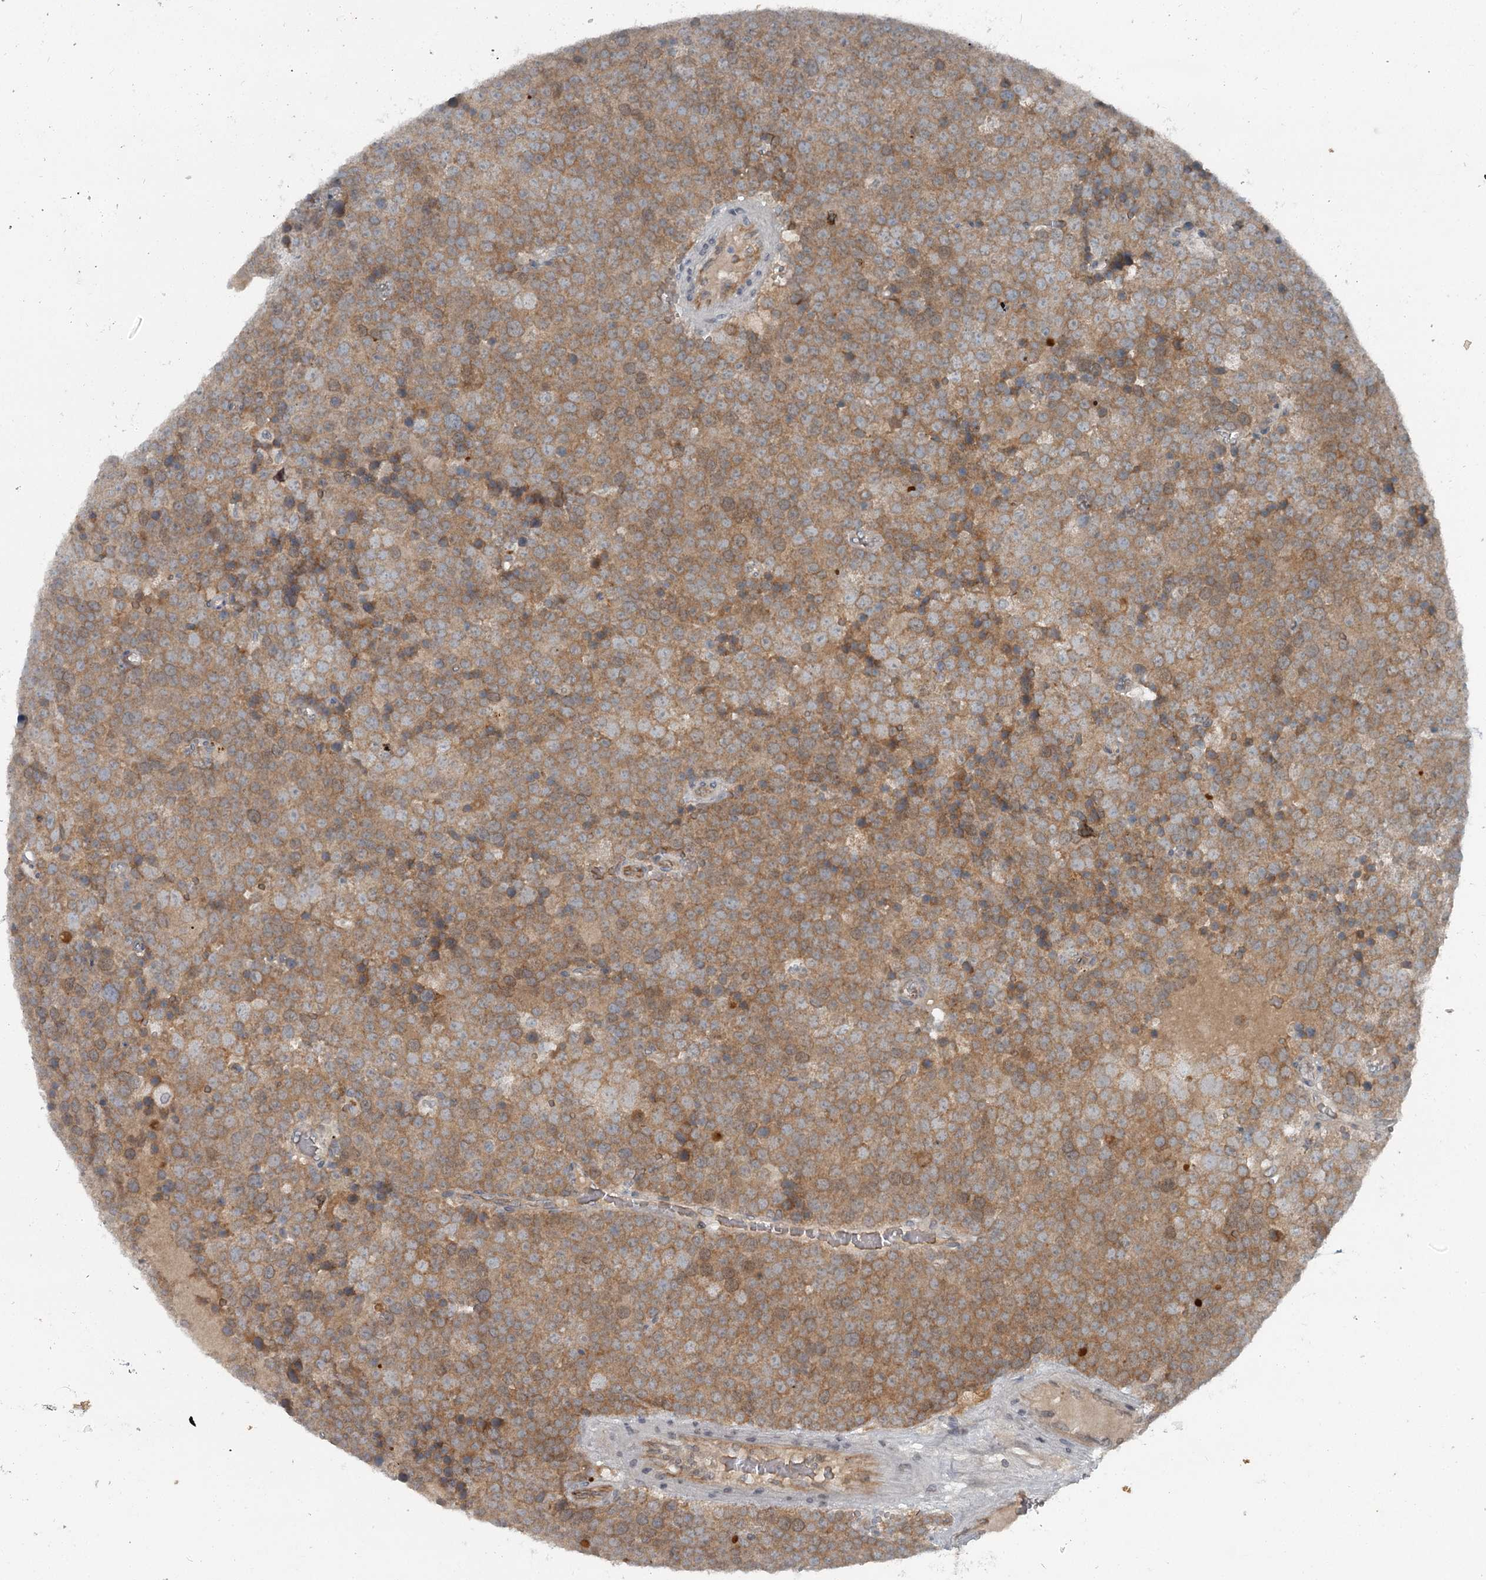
{"staining": {"intensity": "moderate", "quantity": ">75%", "location": "cytoplasmic/membranous"}, "tissue": "testis cancer", "cell_type": "Tumor cells", "image_type": "cancer", "snomed": [{"axis": "morphology", "description": "Seminoma, NOS"}, {"axis": "topography", "description": "Testis"}], "caption": "Protein expression analysis of seminoma (testis) demonstrates moderate cytoplasmic/membranous staining in about >75% of tumor cells.", "gene": "SLC39A8", "patient": {"sex": "male", "age": 71}}